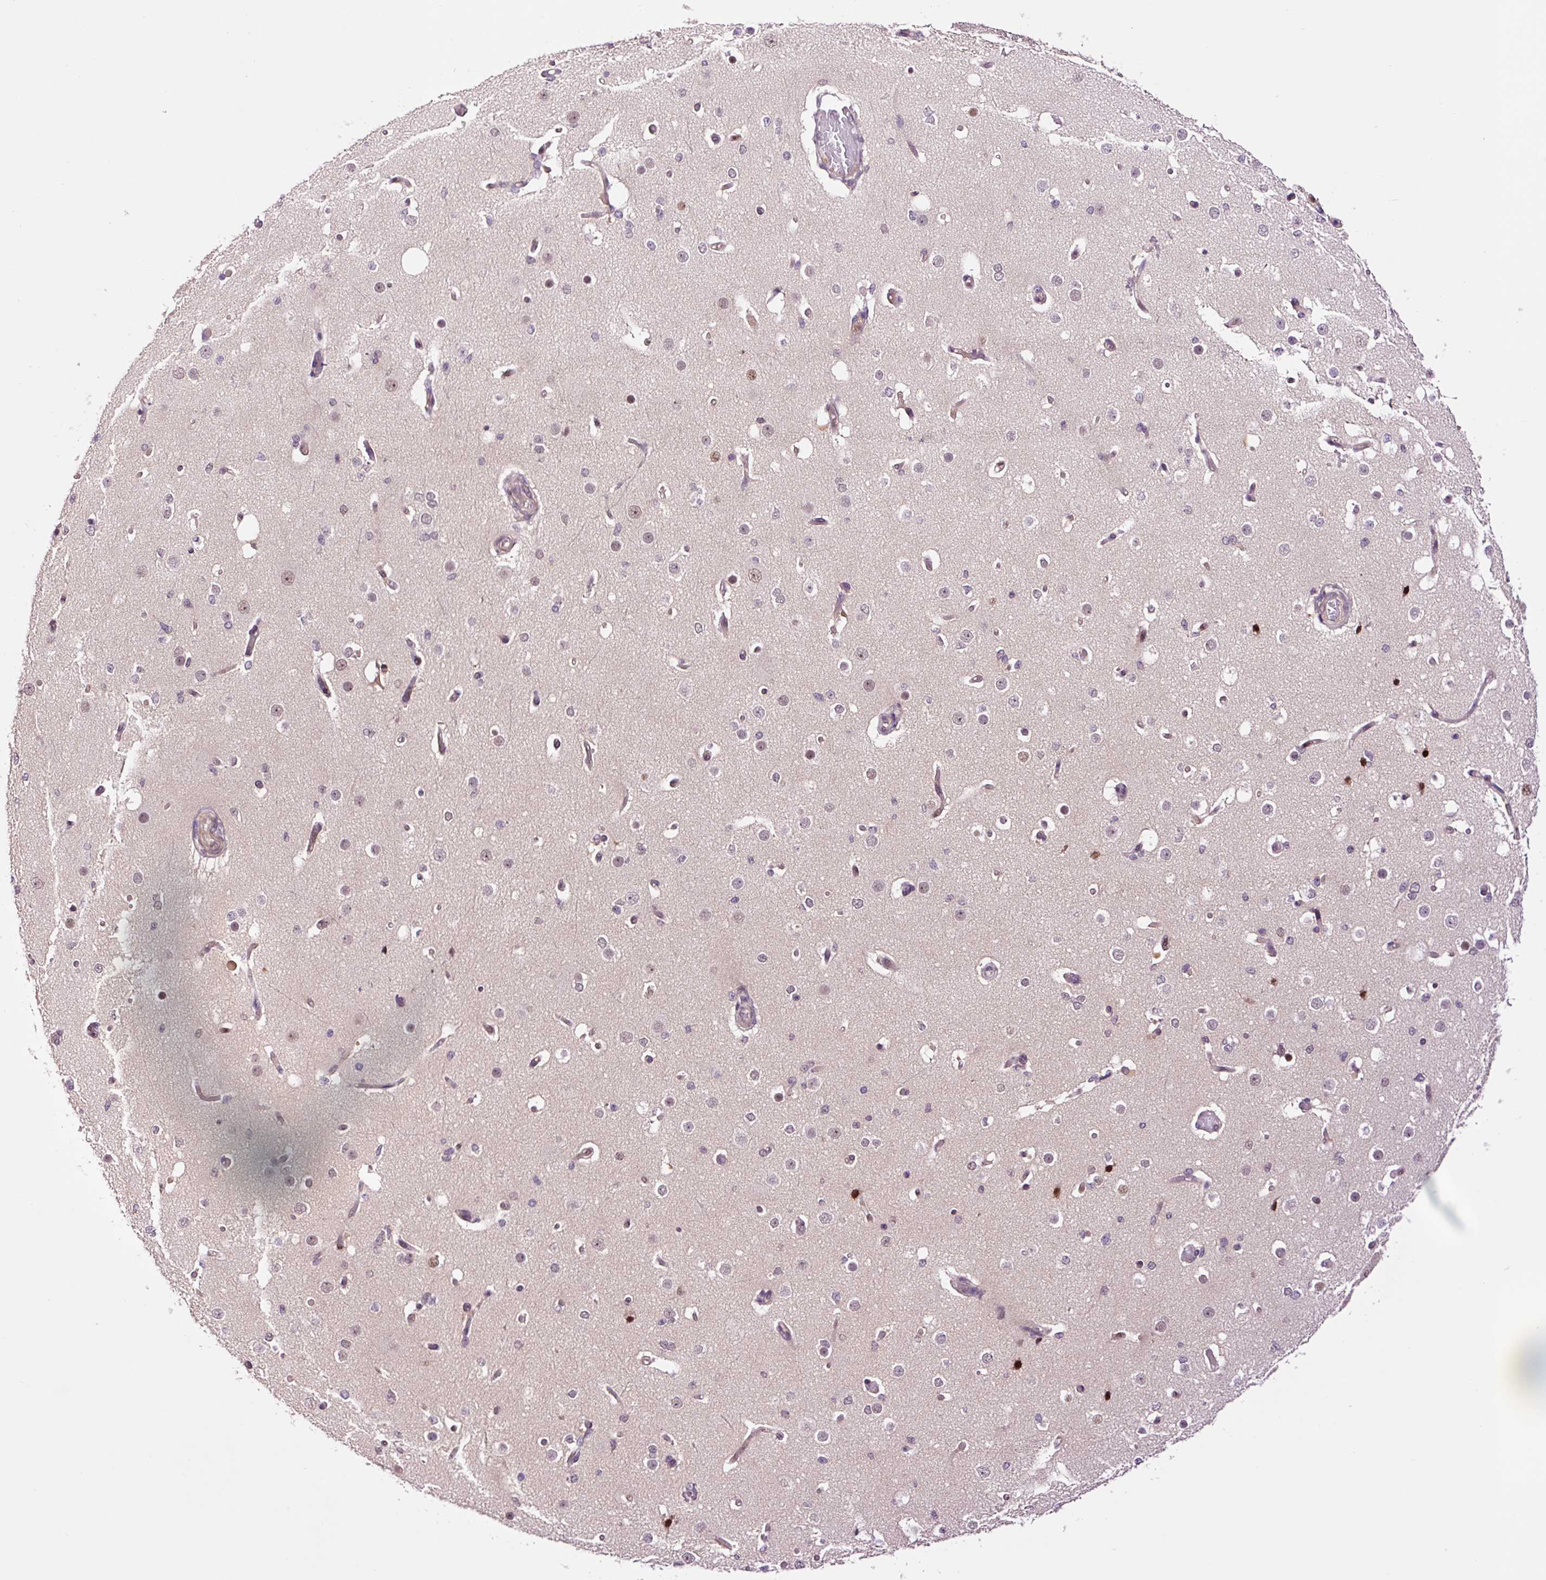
{"staining": {"intensity": "negative", "quantity": "none", "location": "none"}, "tissue": "cerebral cortex", "cell_type": "Endothelial cells", "image_type": "normal", "snomed": [{"axis": "morphology", "description": "Normal tissue, NOS"}, {"axis": "morphology", "description": "Inflammation, NOS"}, {"axis": "topography", "description": "Cerebral cortex"}], "caption": "High magnification brightfield microscopy of unremarkable cerebral cortex stained with DAB (3,3'-diaminobenzidine) (brown) and counterstained with hematoxylin (blue): endothelial cells show no significant positivity.", "gene": "DPPA4", "patient": {"sex": "male", "age": 6}}